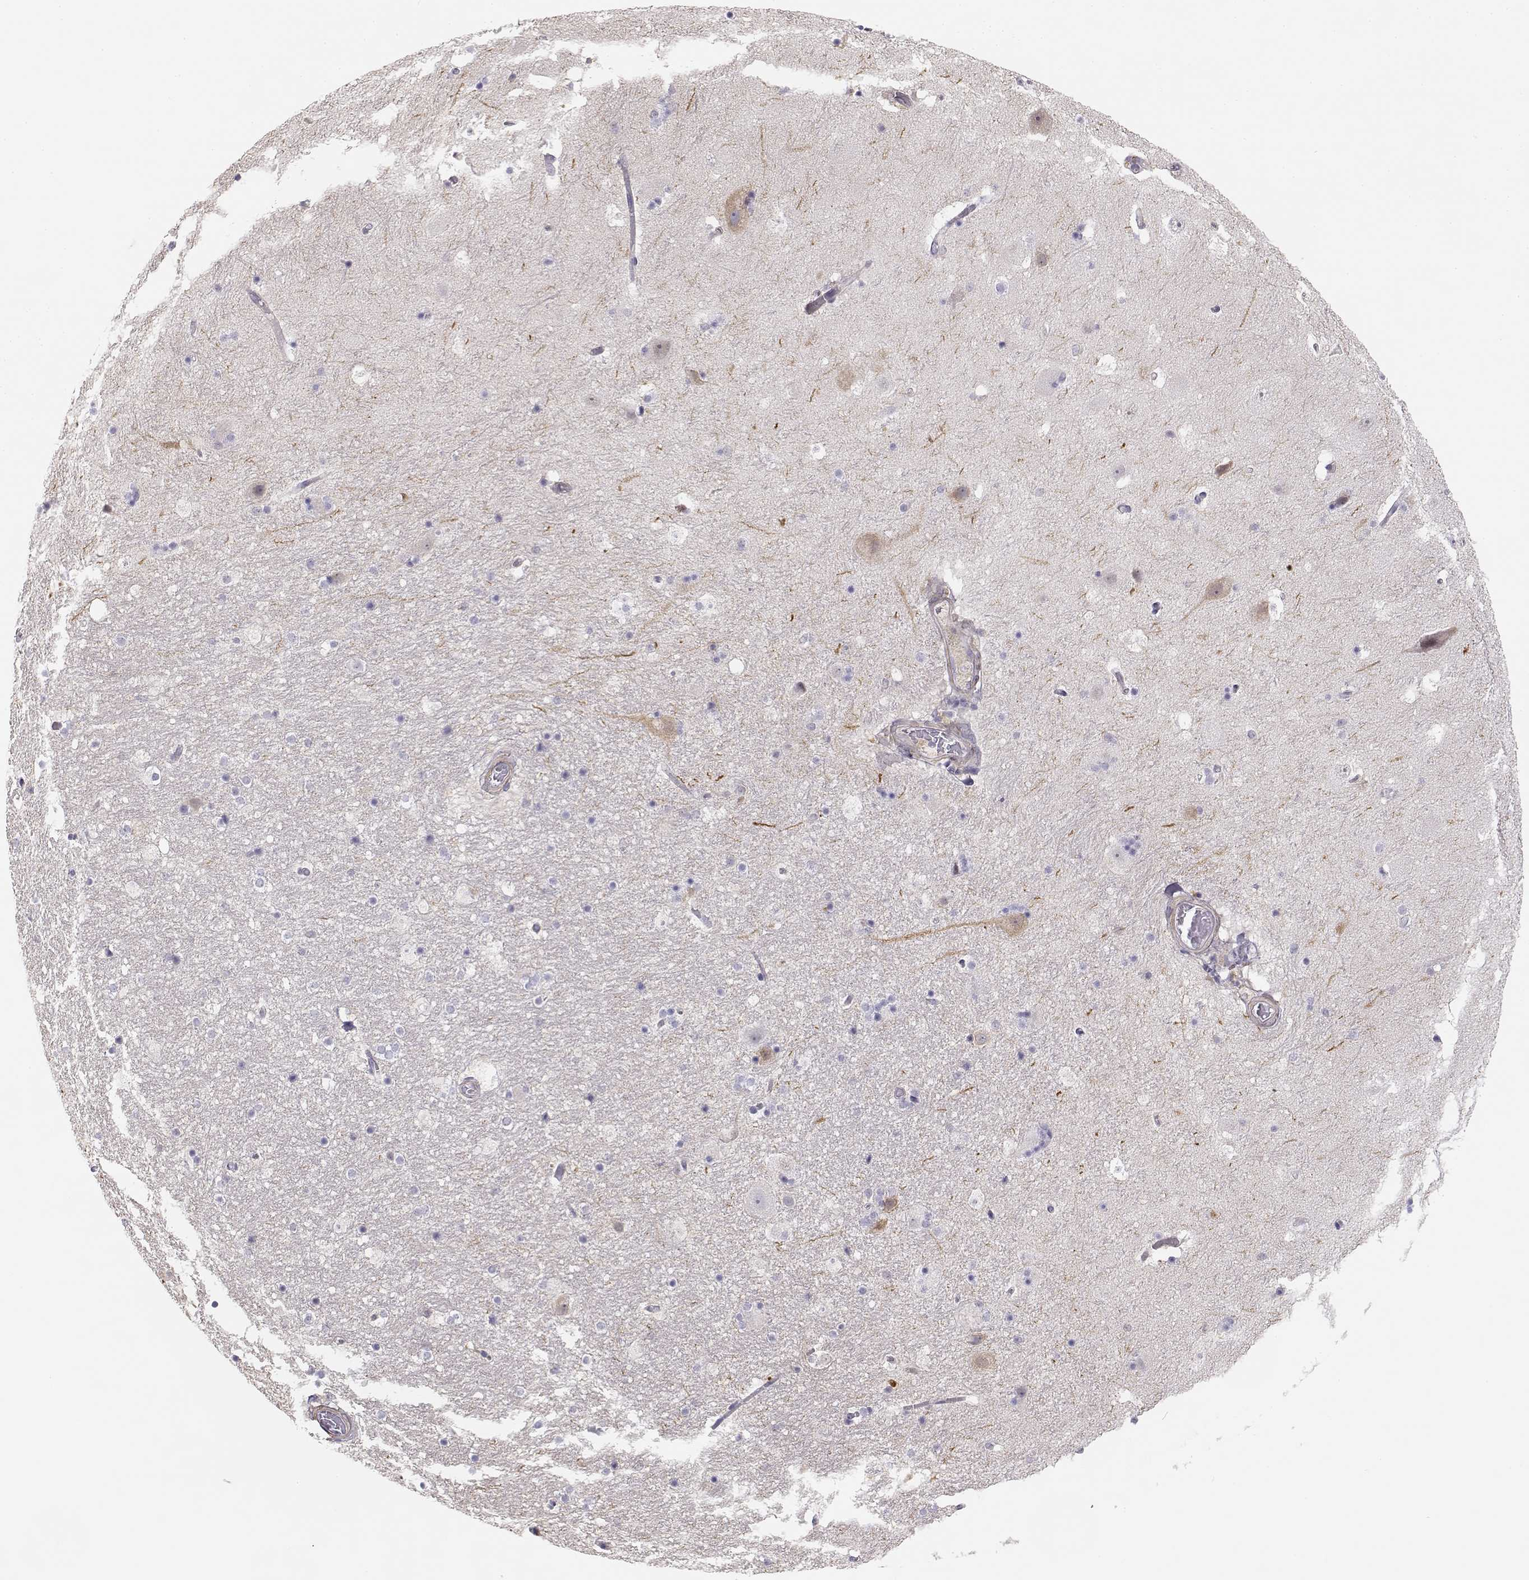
{"staining": {"intensity": "negative", "quantity": "none", "location": "none"}, "tissue": "hippocampus", "cell_type": "Glial cells", "image_type": "normal", "snomed": [{"axis": "morphology", "description": "Normal tissue, NOS"}, {"axis": "topography", "description": "Hippocampus"}], "caption": "The photomicrograph shows no significant expression in glial cells of hippocampus. (IHC, brightfield microscopy, high magnification).", "gene": "DAPL1", "patient": {"sex": "male", "age": 51}}